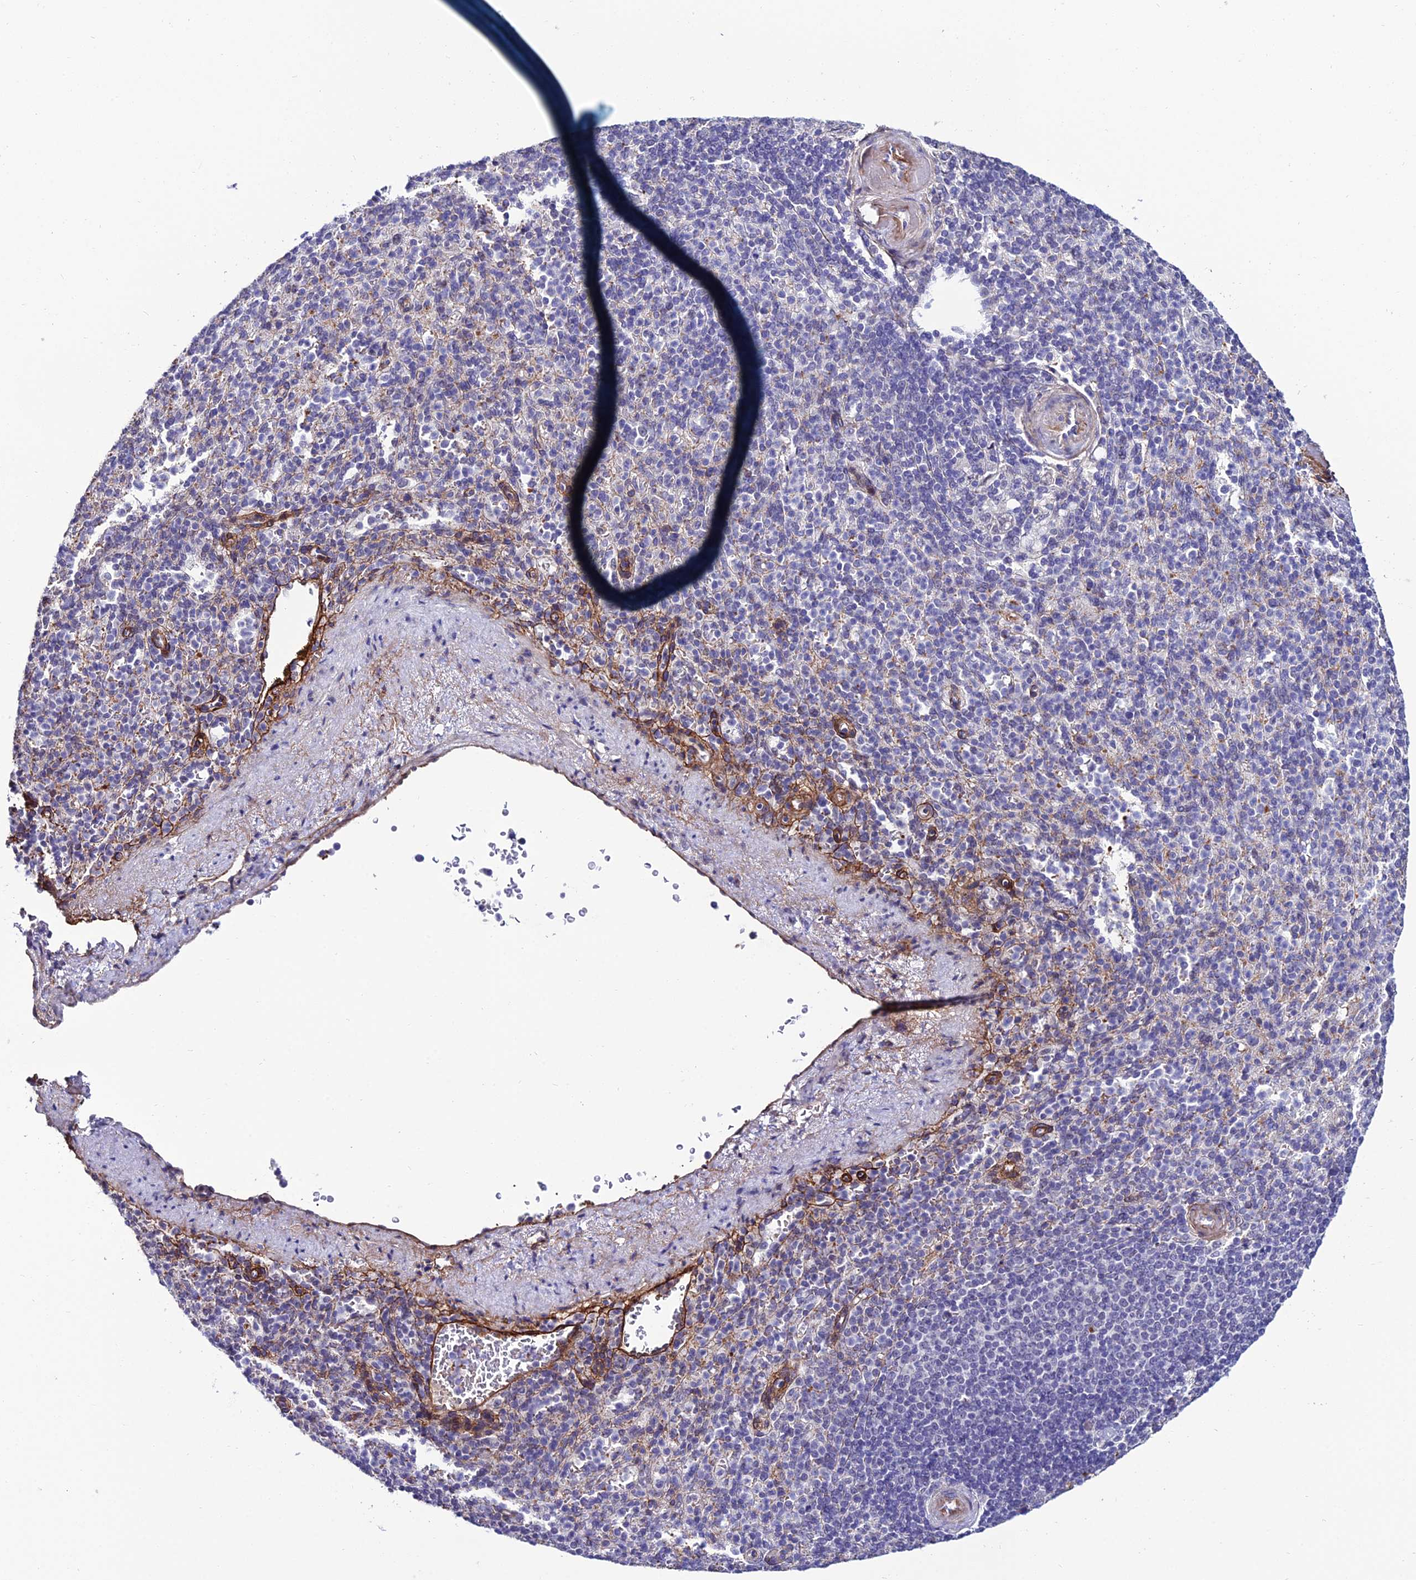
{"staining": {"intensity": "weak", "quantity": "<25%", "location": "cytoplasmic/membranous,nuclear"}, "tissue": "spleen", "cell_type": "Cells in red pulp", "image_type": "normal", "snomed": [{"axis": "morphology", "description": "Normal tissue, NOS"}, {"axis": "topography", "description": "Spleen"}], "caption": "High power microscopy micrograph of an immunohistochemistry histopathology image of unremarkable spleen, revealing no significant positivity in cells in red pulp.", "gene": "SYT15B", "patient": {"sex": "female", "age": 74}}